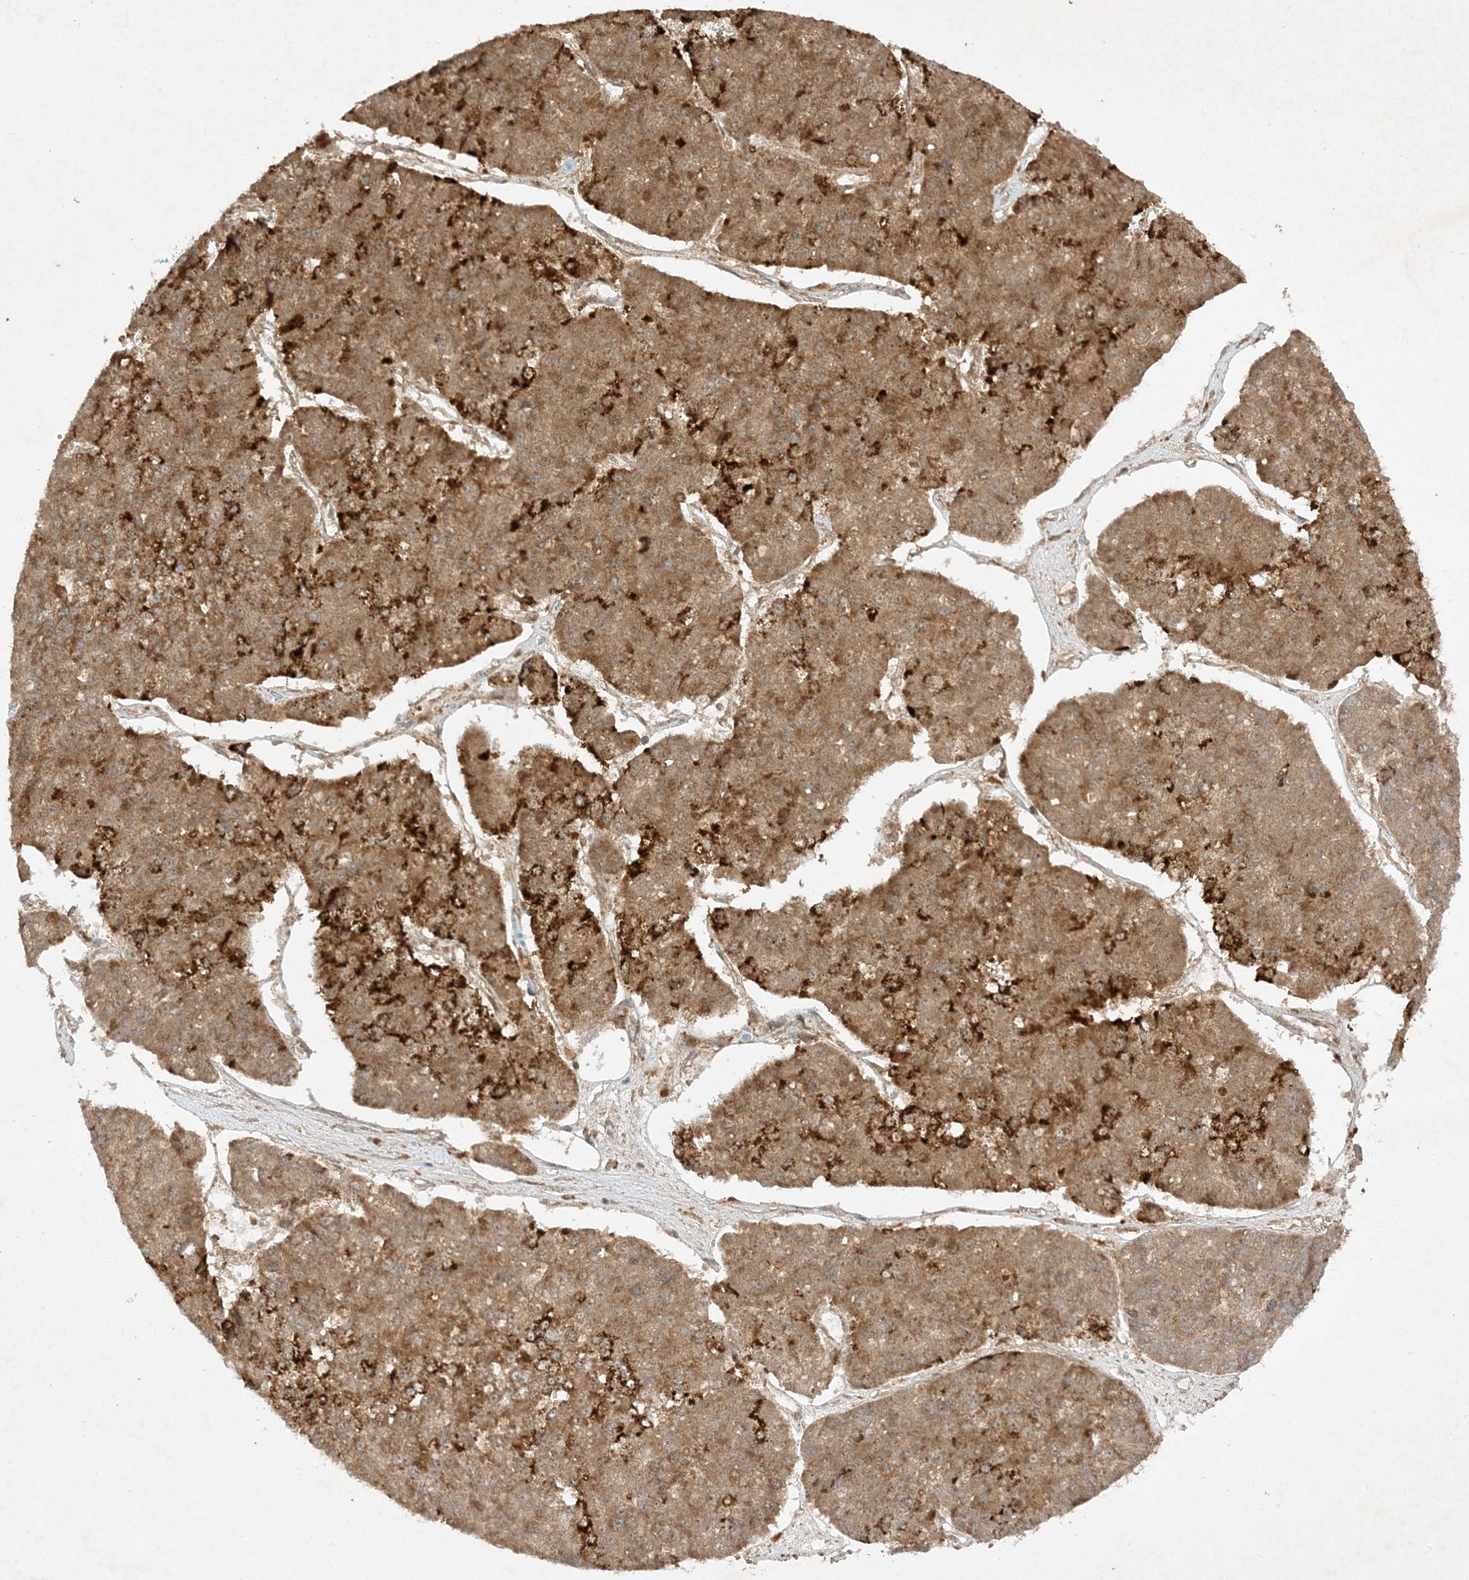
{"staining": {"intensity": "strong", "quantity": "25%-75%", "location": "cytoplasmic/membranous"}, "tissue": "pancreatic cancer", "cell_type": "Tumor cells", "image_type": "cancer", "snomed": [{"axis": "morphology", "description": "Adenocarcinoma, NOS"}, {"axis": "topography", "description": "Pancreas"}], "caption": "Pancreatic cancer stained for a protein (brown) exhibits strong cytoplasmic/membranous positive staining in approximately 25%-75% of tumor cells.", "gene": "XRN1", "patient": {"sex": "male", "age": 50}}